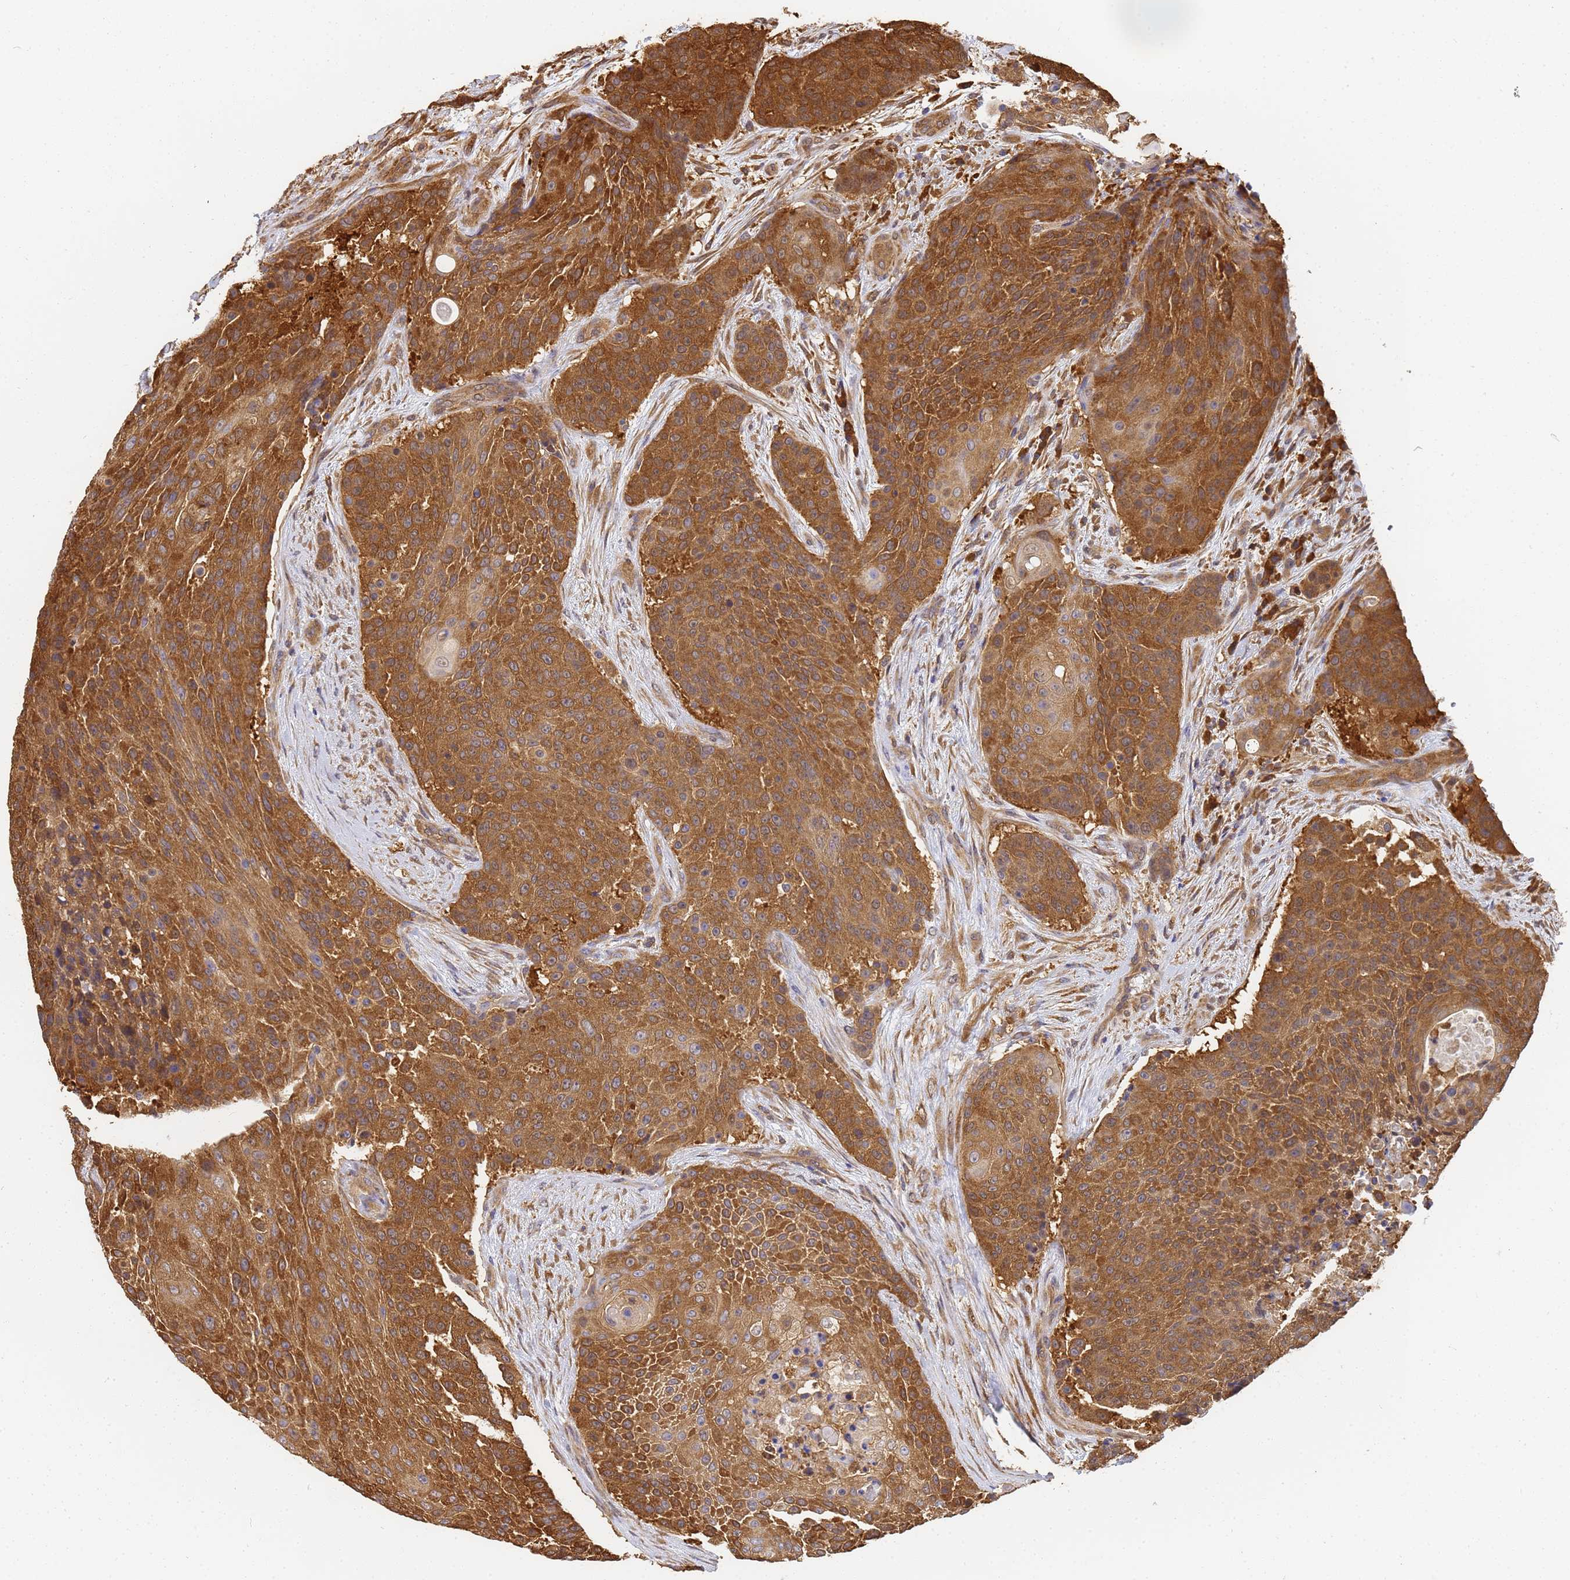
{"staining": {"intensity": "strong", "quantity": ">75%", "location": "cytoplasmic/membranous"}, "tissue": "urothelial cancer", "cell_type": "Tumor cells", "image_type": "cancer", "snomed": [{"axis": "morphology", "description": "Urothelial carcinoma, High grade"}, {"axis": "topography", "description": "Urinary bladder"}], "caption": "Brown immunohistochemical staining in human urothelial cancer shows strong cytoplasmic/membranous staining in about >75% of tumor cells.", "gene": "NME1-NME2", "patient": {"sex": "female", "age": 63}}